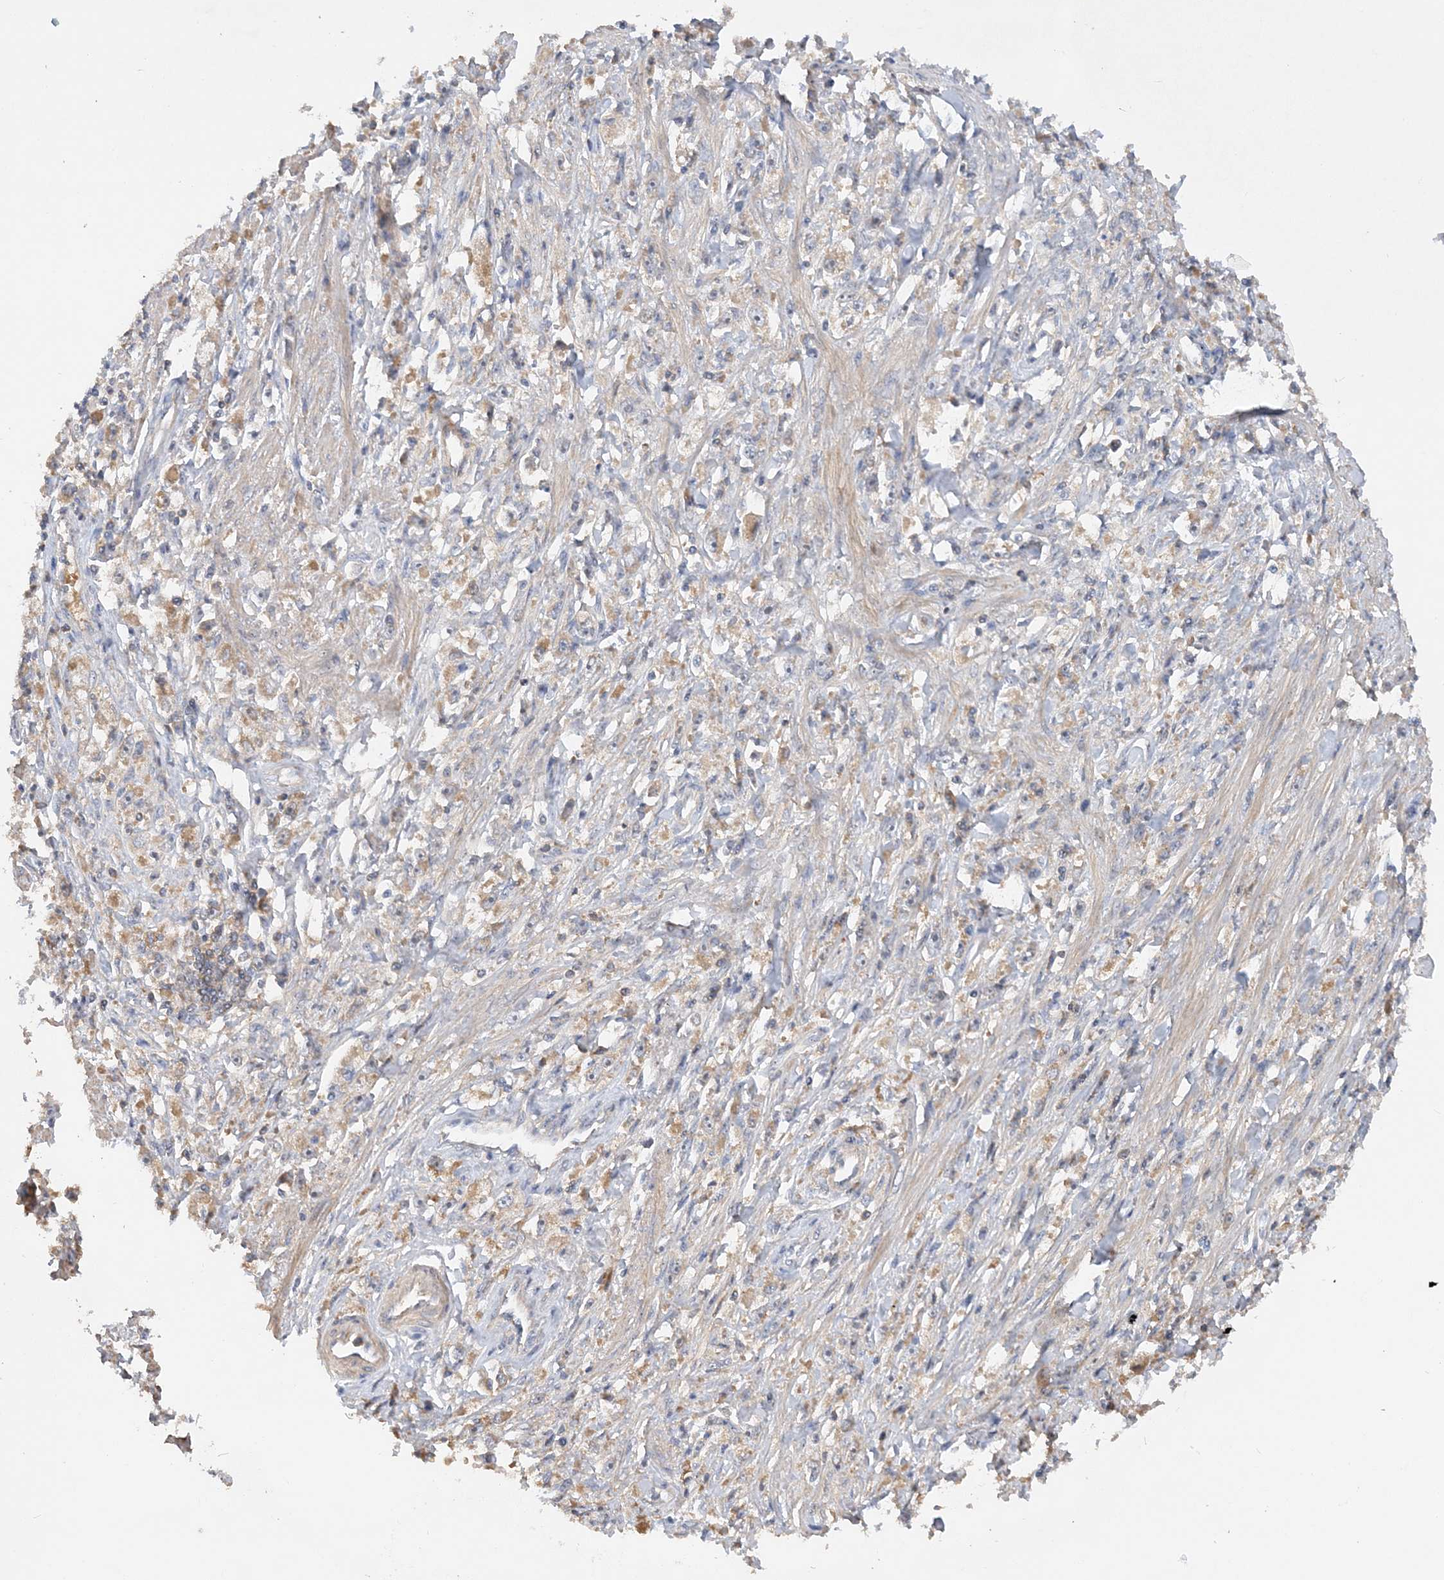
{"staining": {"intensity": "moderate", "quantity": "25%-75%", "location": "cytoplasmic/membranous"}, "tissue": "stomach cancer", "cell_type": "Tumor cells", "image_type": "cancer", "snomed": [{"axis": "morphology", "description": "Adenocarcinoma, NOS"}, {"axis": "topography", "description": "Stomach"}], "caption": "About 25%-75% of tumor cells in stomach adenocarcinoma reveal moderate cytoplasmic/membranous protein positivity as visualized by brown immunohistochemical staining.", "gene": "GRINA", "patient": {"sex": "female", "age": 59}}